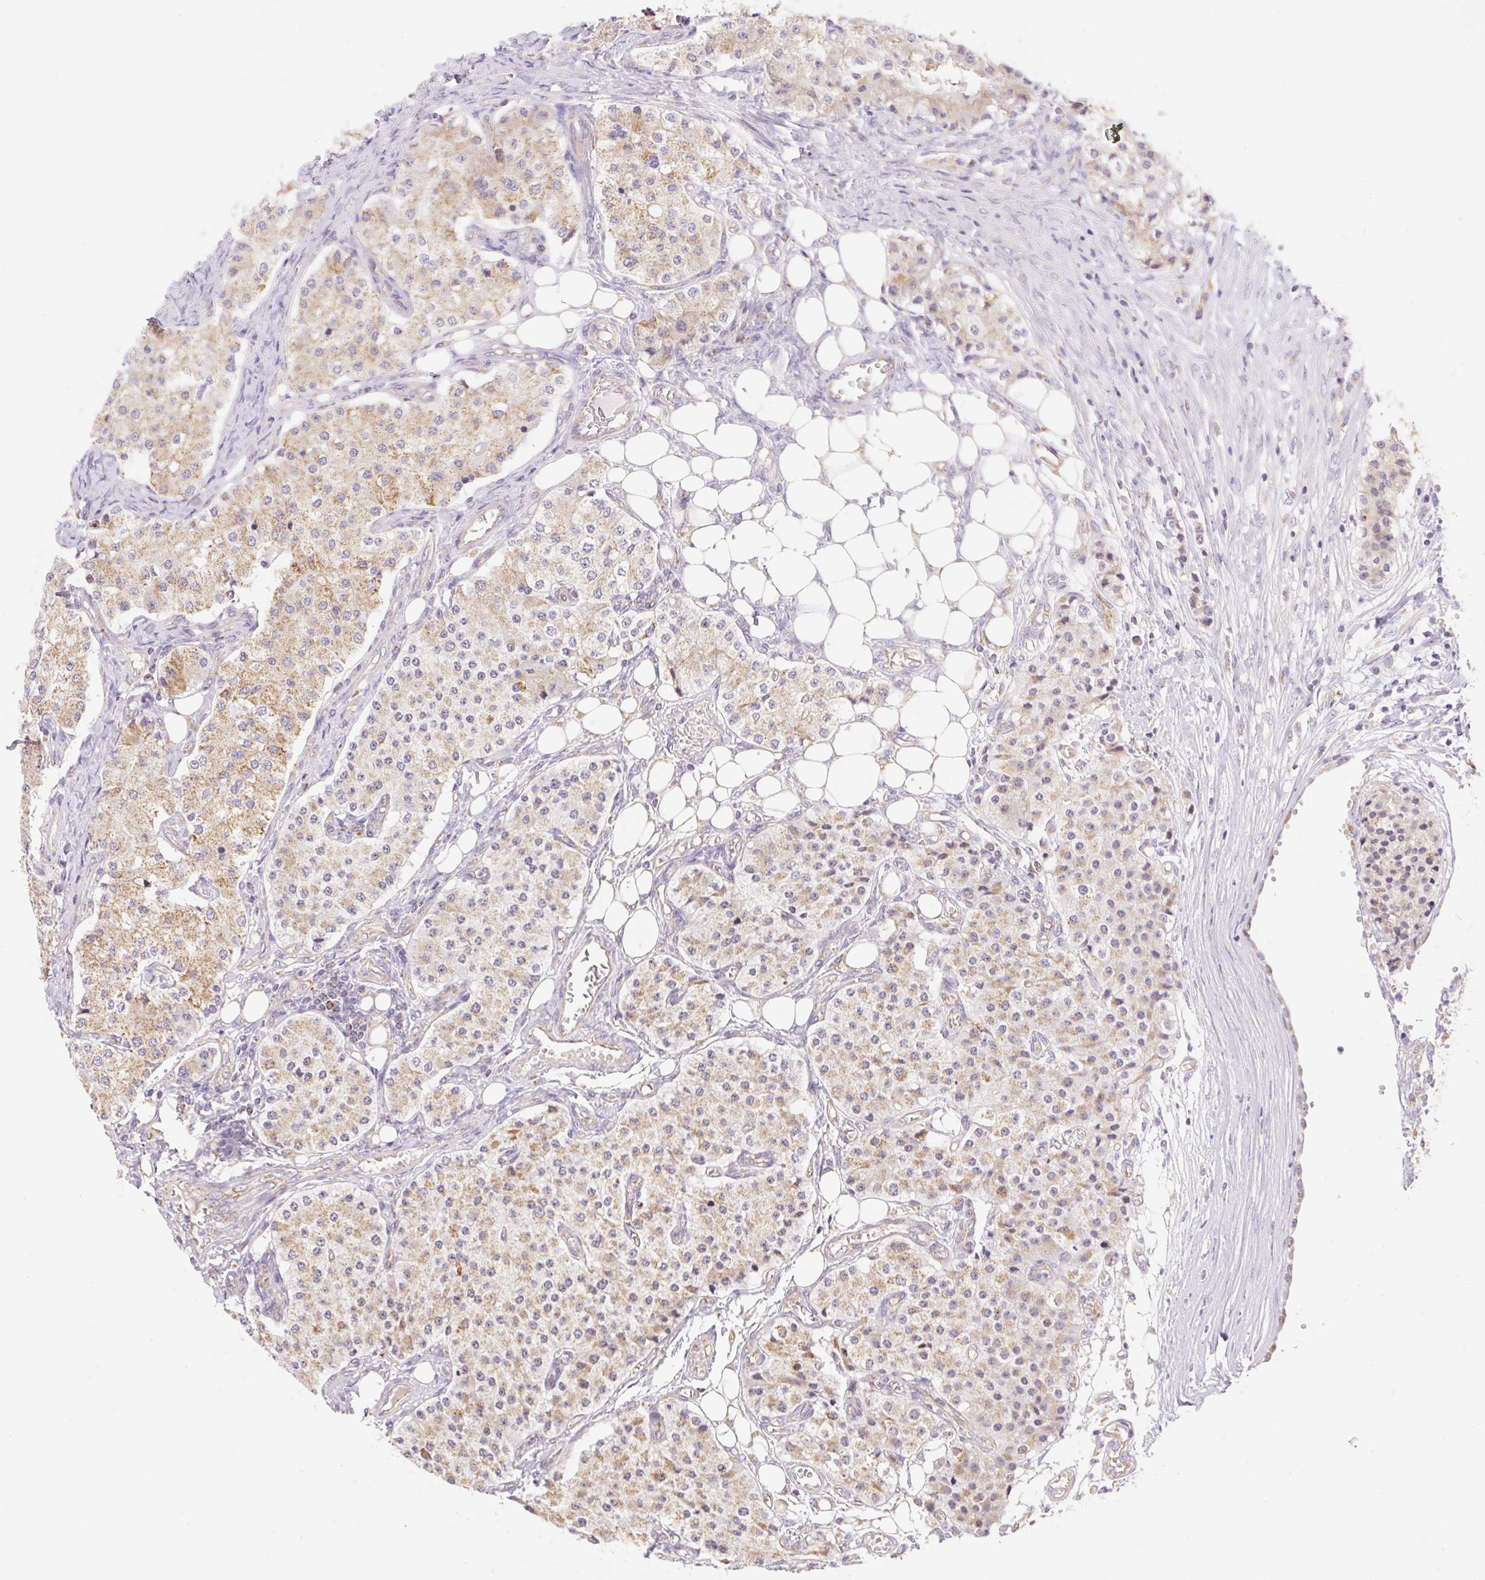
{"staining": {"intensity": "moderate", "quantity": "25%-75%", "location": "cytoplasmic/membranous"}, "tissue": "carcinoid", "cell_type": "Tumor cells", "image_type": "cancer", "snomed": [{"axis": "morphology", "description": "Carcinoid, malignant, NOS"}, {"axis": "topography", "description": "Colon"}], "caption": "Human carcinoid stained with a brown dye reveals moderate cytoplasmic/membranous positive positivity in about 25%-75% of tumor cells.", "gene": "ESAM", "patient": {"sex": "female", "age": 52}}